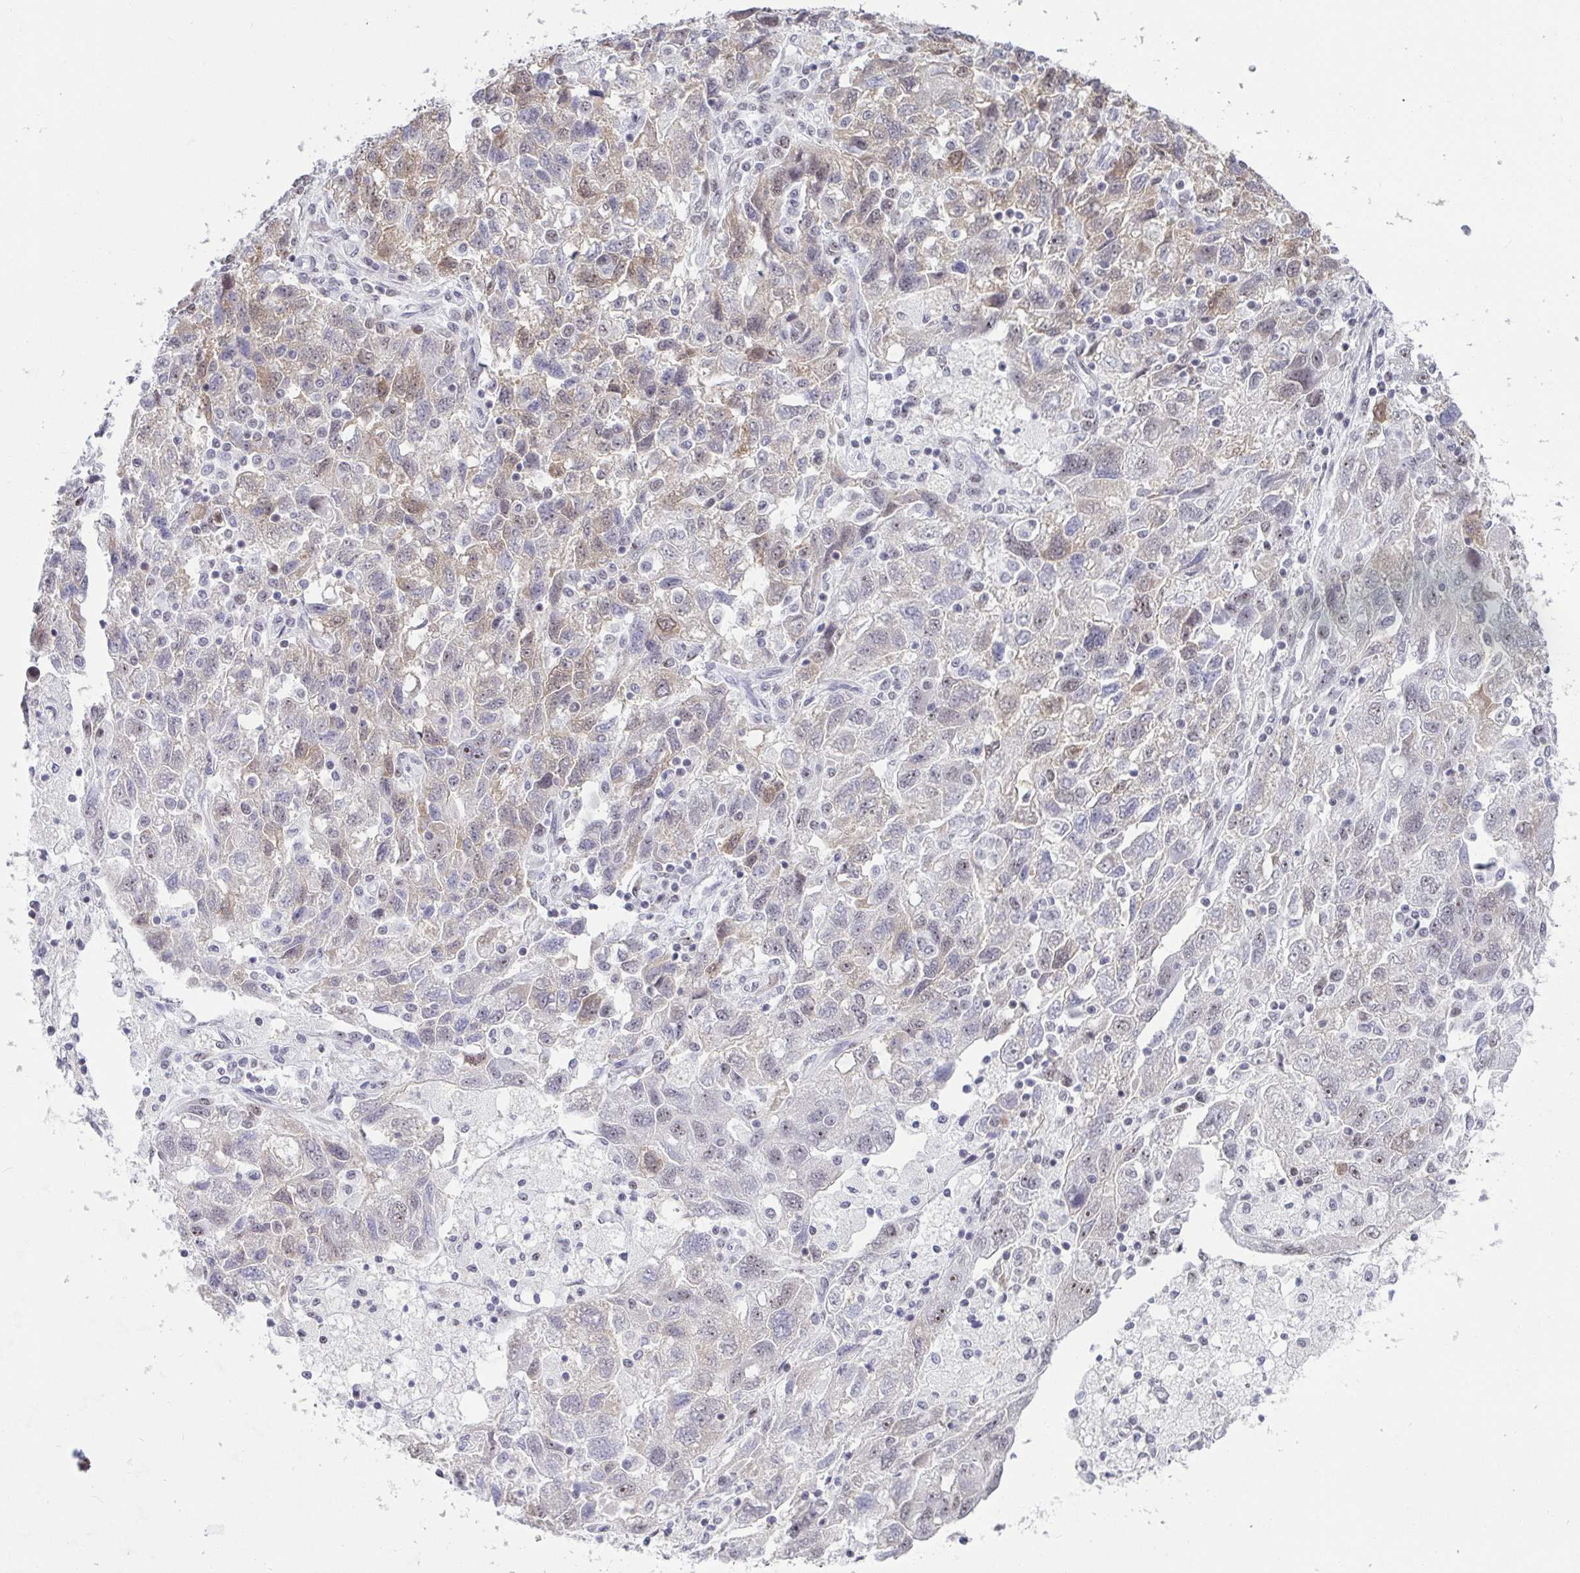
{"staining": {"intensity": "weak", "quantity": "25%-75%", "location": "cytoplasmic/membranous"}, "tissue": "ovarian cancer", "cell_type": "Tumor cells", "image_type": "cancer", "snomed": [{"axis": "morphology", "description": "Carcinoma, NOS"}, {"axis": "morphology", "description": "Cystadenocarcinoma, serous, NOS"}, {"axis": "topography", "description": "Ovary"}], "caption": "This is an image of IHC staining of ovarian cancer, which shows weak expression in the cytoplasmic/membranous of tumor cells.", "gene": "SUPT16H", "patient": {"sex": "female", "age": 69}}